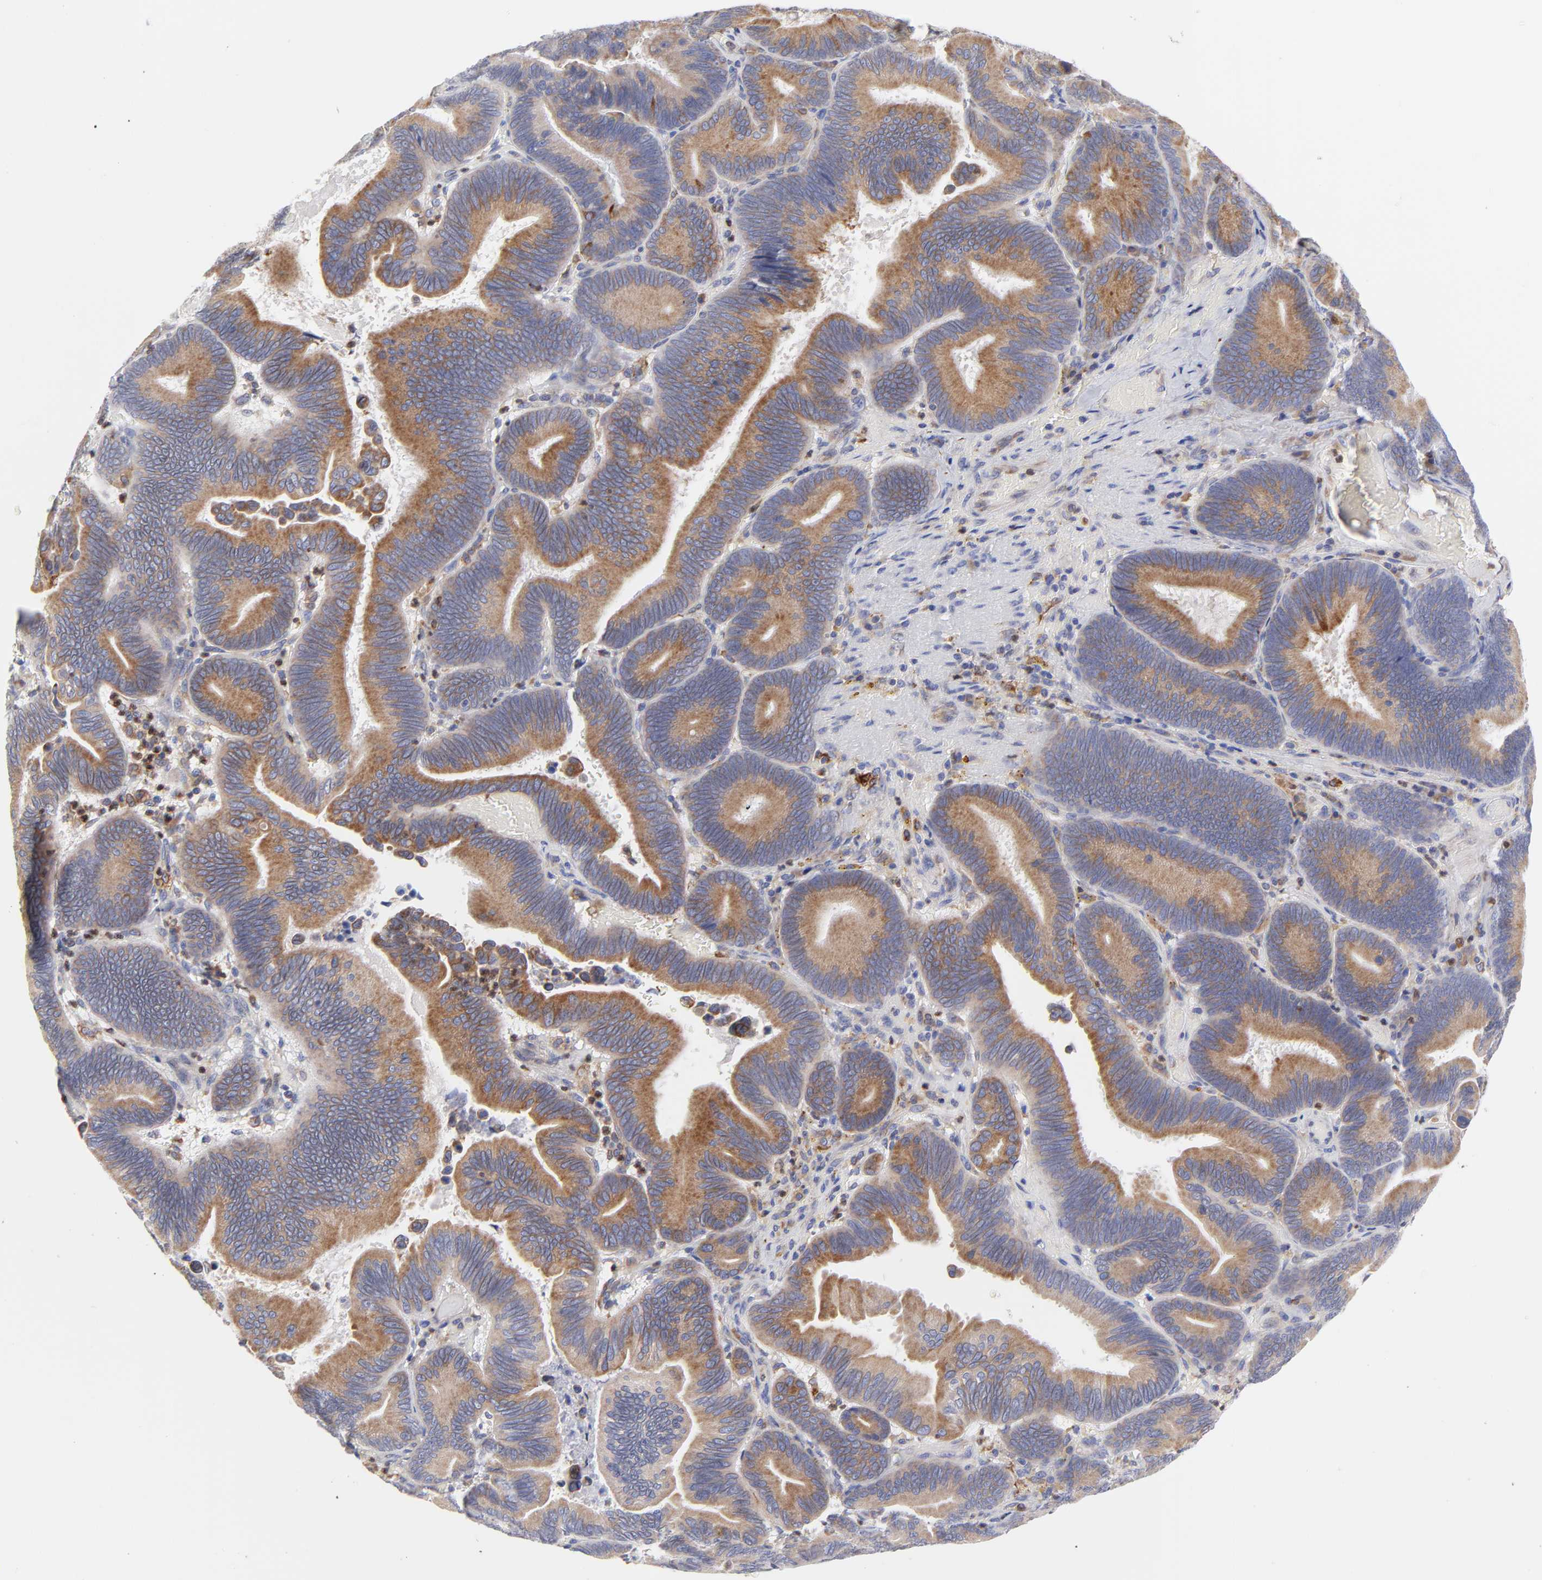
{"staining": {"intensity": "moderate", "quantity": ">75%", "location": "cytoplasmic/membranous"}, "tissue": "pancreatic cancer", "cell_type": "Tumor cells", "image_type": "cancer", "snomed": [{"axis": "morphology", "description": "Adenocarcinoma, NOS"}, {"axis": "topography", "description": "Pancreas"}], "caption": "Immunohistochemical staining of pancreatic cancer (adenocarcinoma) demonstrates medium levels of moderate cytoplasmic/membranous protein positivity in about >75% of tumor cells.", "gene": "MOSPD2", "patient": {"sex": "male", "age": 82}}